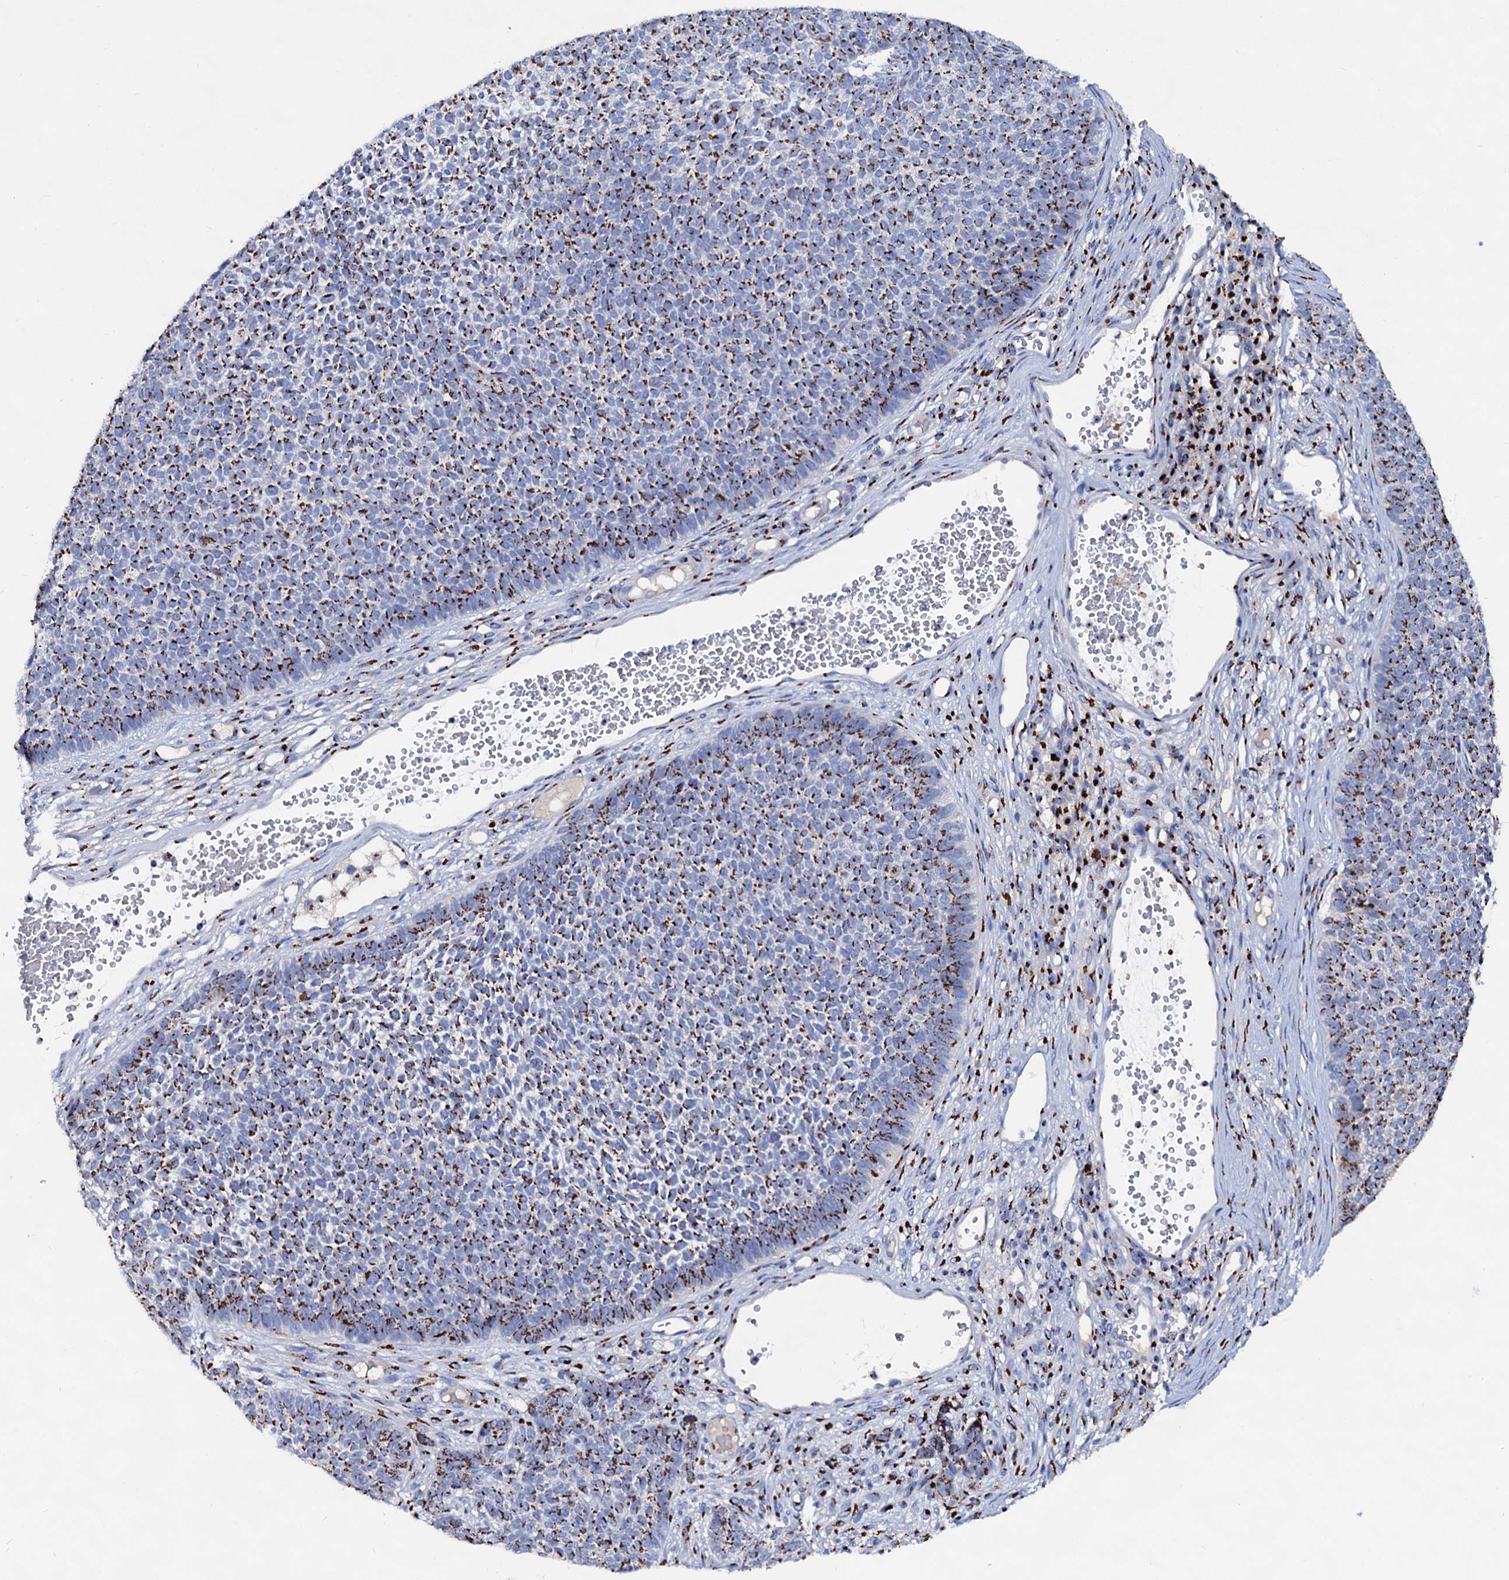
{"staining": {"intensity": "strong", "quantity": ">75%", "location": "cytoplasmic/membranous"}, "tissue": "skin cancer", "cell_type": "Tumor cells", "image_type": "cancer", "snomed": [{"axis": "morphology", "description": "Basal cell carcinoma"}, {"axis": "topography", "description": "Skin"}], "caption": "This image shows skin basal cell carcinoma stained with IHC to label a protein in brown. The cytoplasmic/membranous of tumor cells show strong positivity for the protein. Nuclei are counter-stained blue.", "gene": "TM9SF3", "patient": {"sex": "female", "age": 84}}